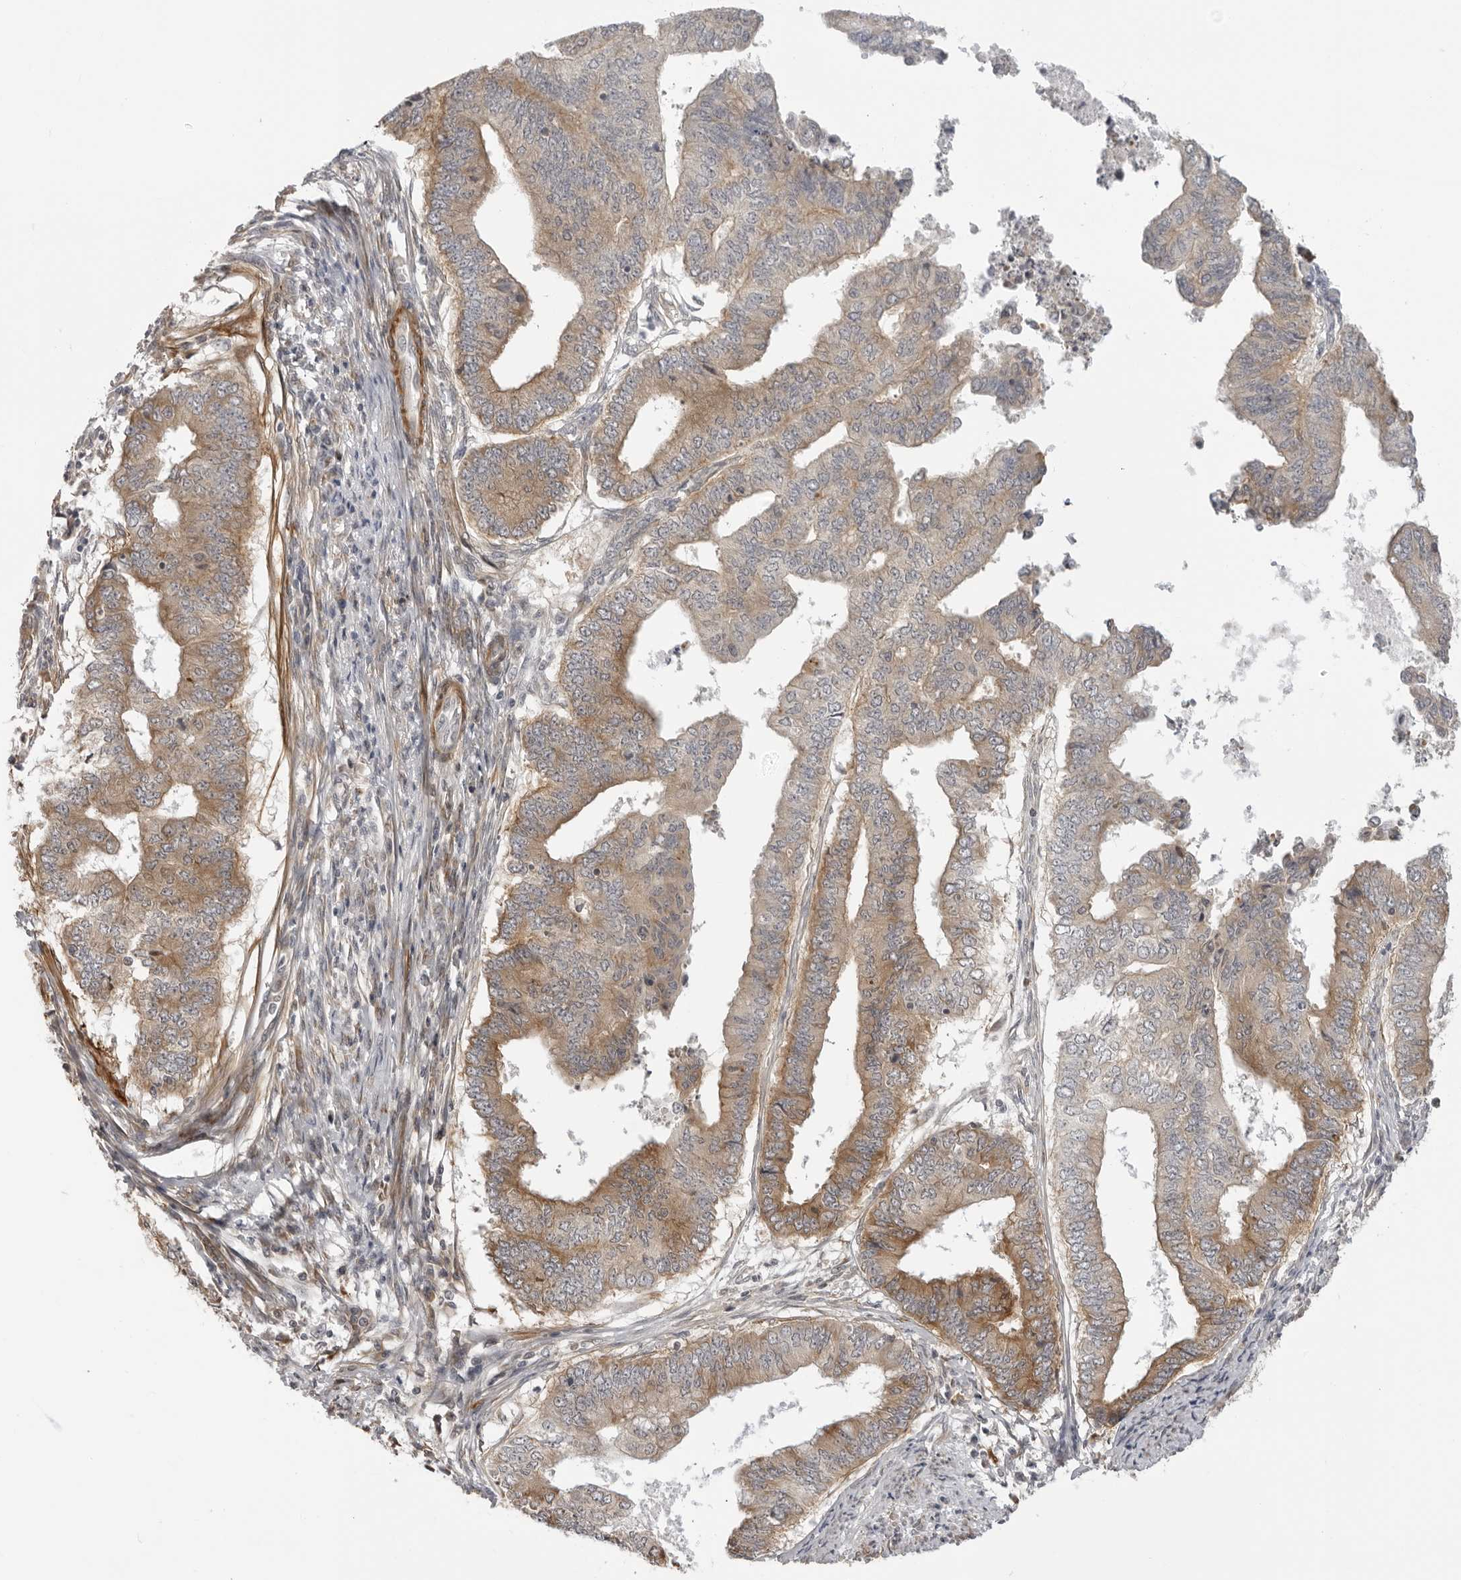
{"staining": {"intensity": "moderate", "quantity": ">75%", "location": "cytoplasmic/membranous"}, "tissue": "endometrial cancer", "cell_type": "Tumor cells", "image_type": "cancer", "snomed": [{"axis": "morphology", "description": "Polyp, NOS"}, {"axis": "morphology", "description": "Adenocarcinoma, NOS"}, {"axis": "morphology", "description": "Adenoma, NOS"}, {"axis": "topography", "description": "Endometrium"}], "caption": "High-power microscopy captured an IHC photomicrograph of endometrial cancer, revealing moderate cytoplasmic/membranous expression in approximately >75% of tumor cells. The protein of interest is stained brown, and the nuclei are stained in blue (DAB IHC with brightfield microscopy, high magnification).", "gene": "SRGAP2", "patient": {"sex": "female", "age": 79}}